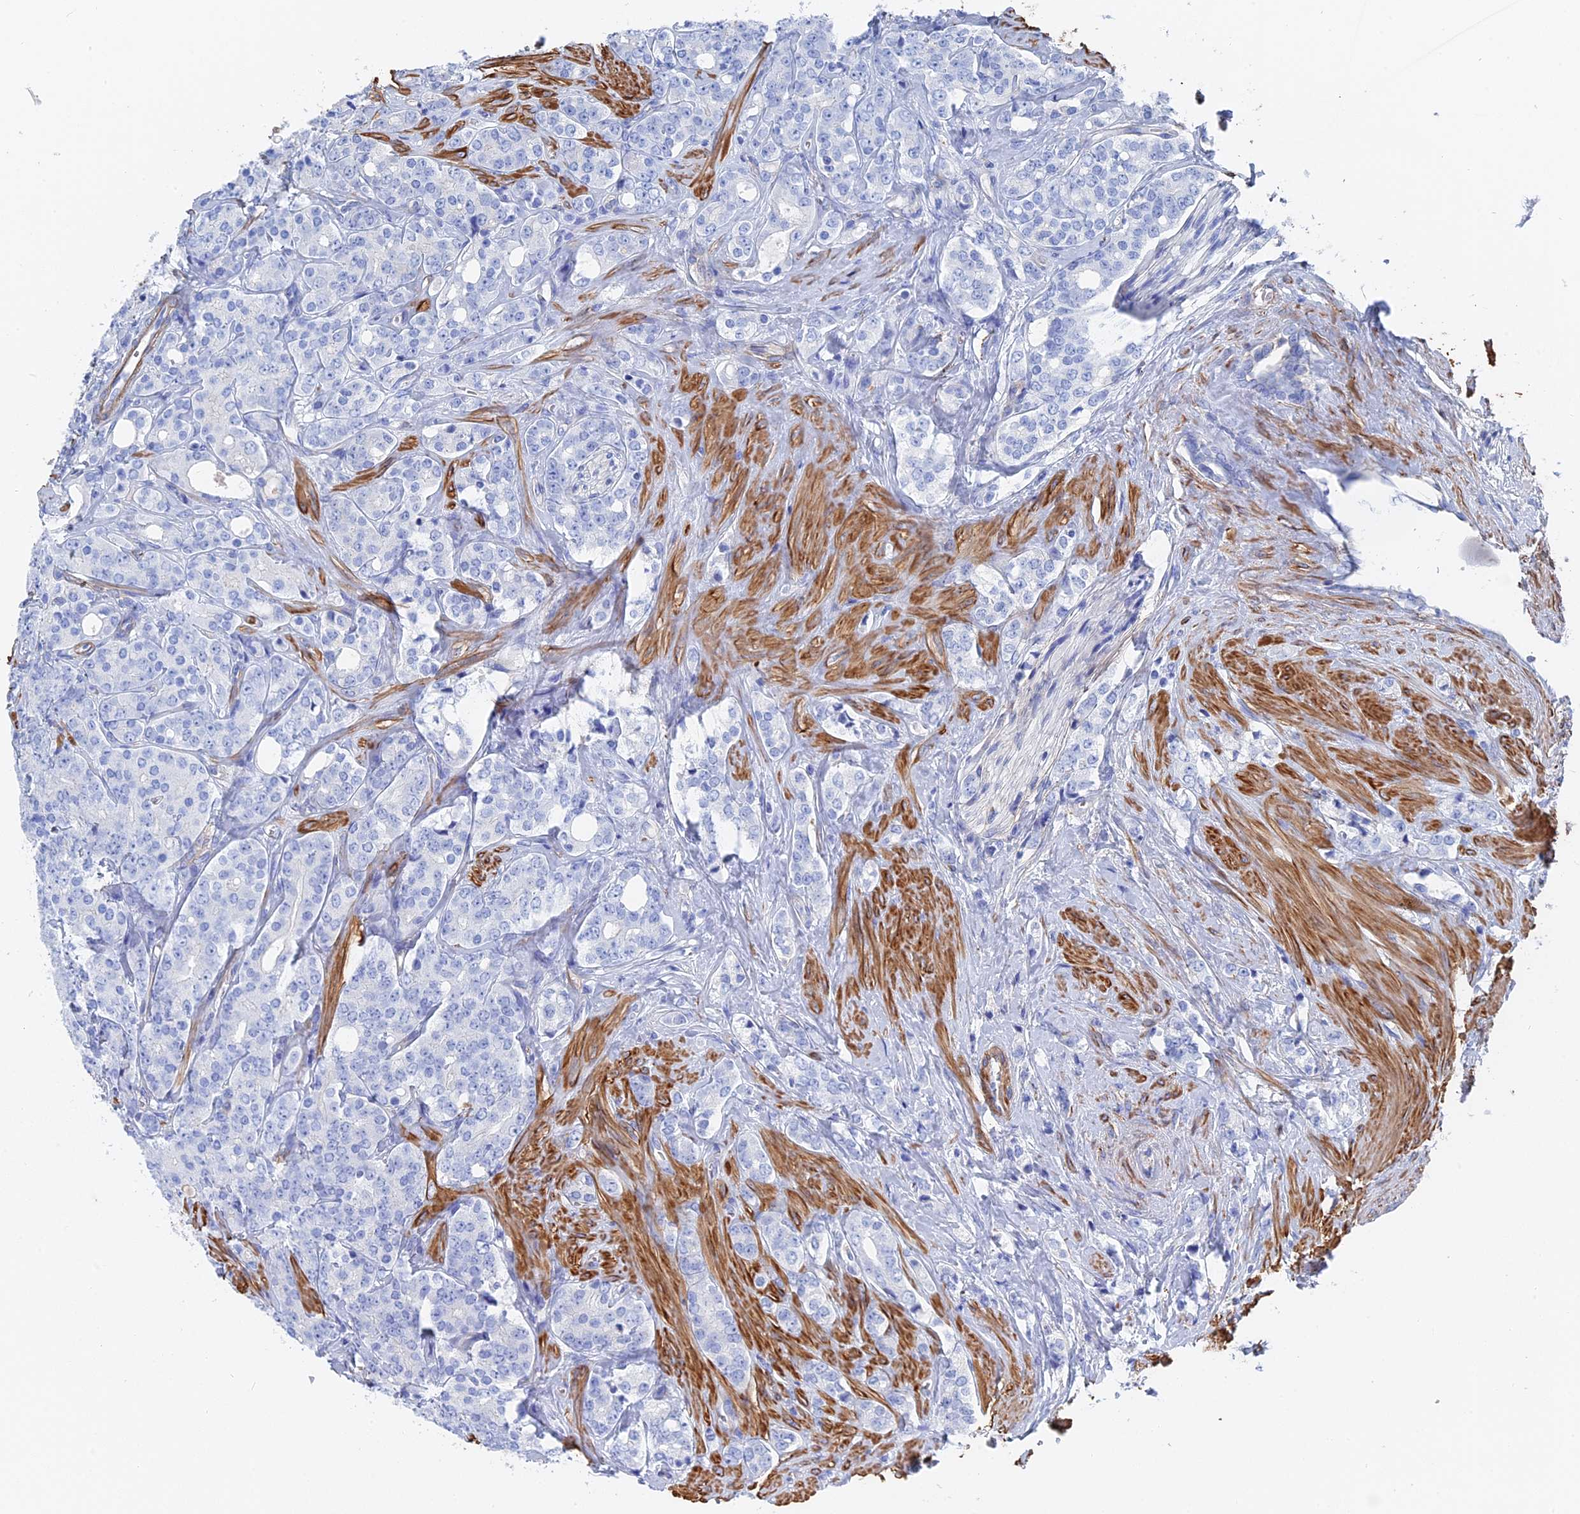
{"staining": {"intensity": "negative", "quantity": "none", "location": "none"}, "tissue": "prostate cancer", "cell_type": "Tumor cells", "image_type": "cancer", "snomed": [{"axis": "morphology", "description": "Adenocarcinoma, High grade"}, {"axis": "topography", "description": "Prostate"}], "caption": "This is an immunohistochemistry histopathology image of prostate cancer. There is no staining in tumor cells.", "gene": "STRA6", "patient": {"sex": "male", "age": 62}}